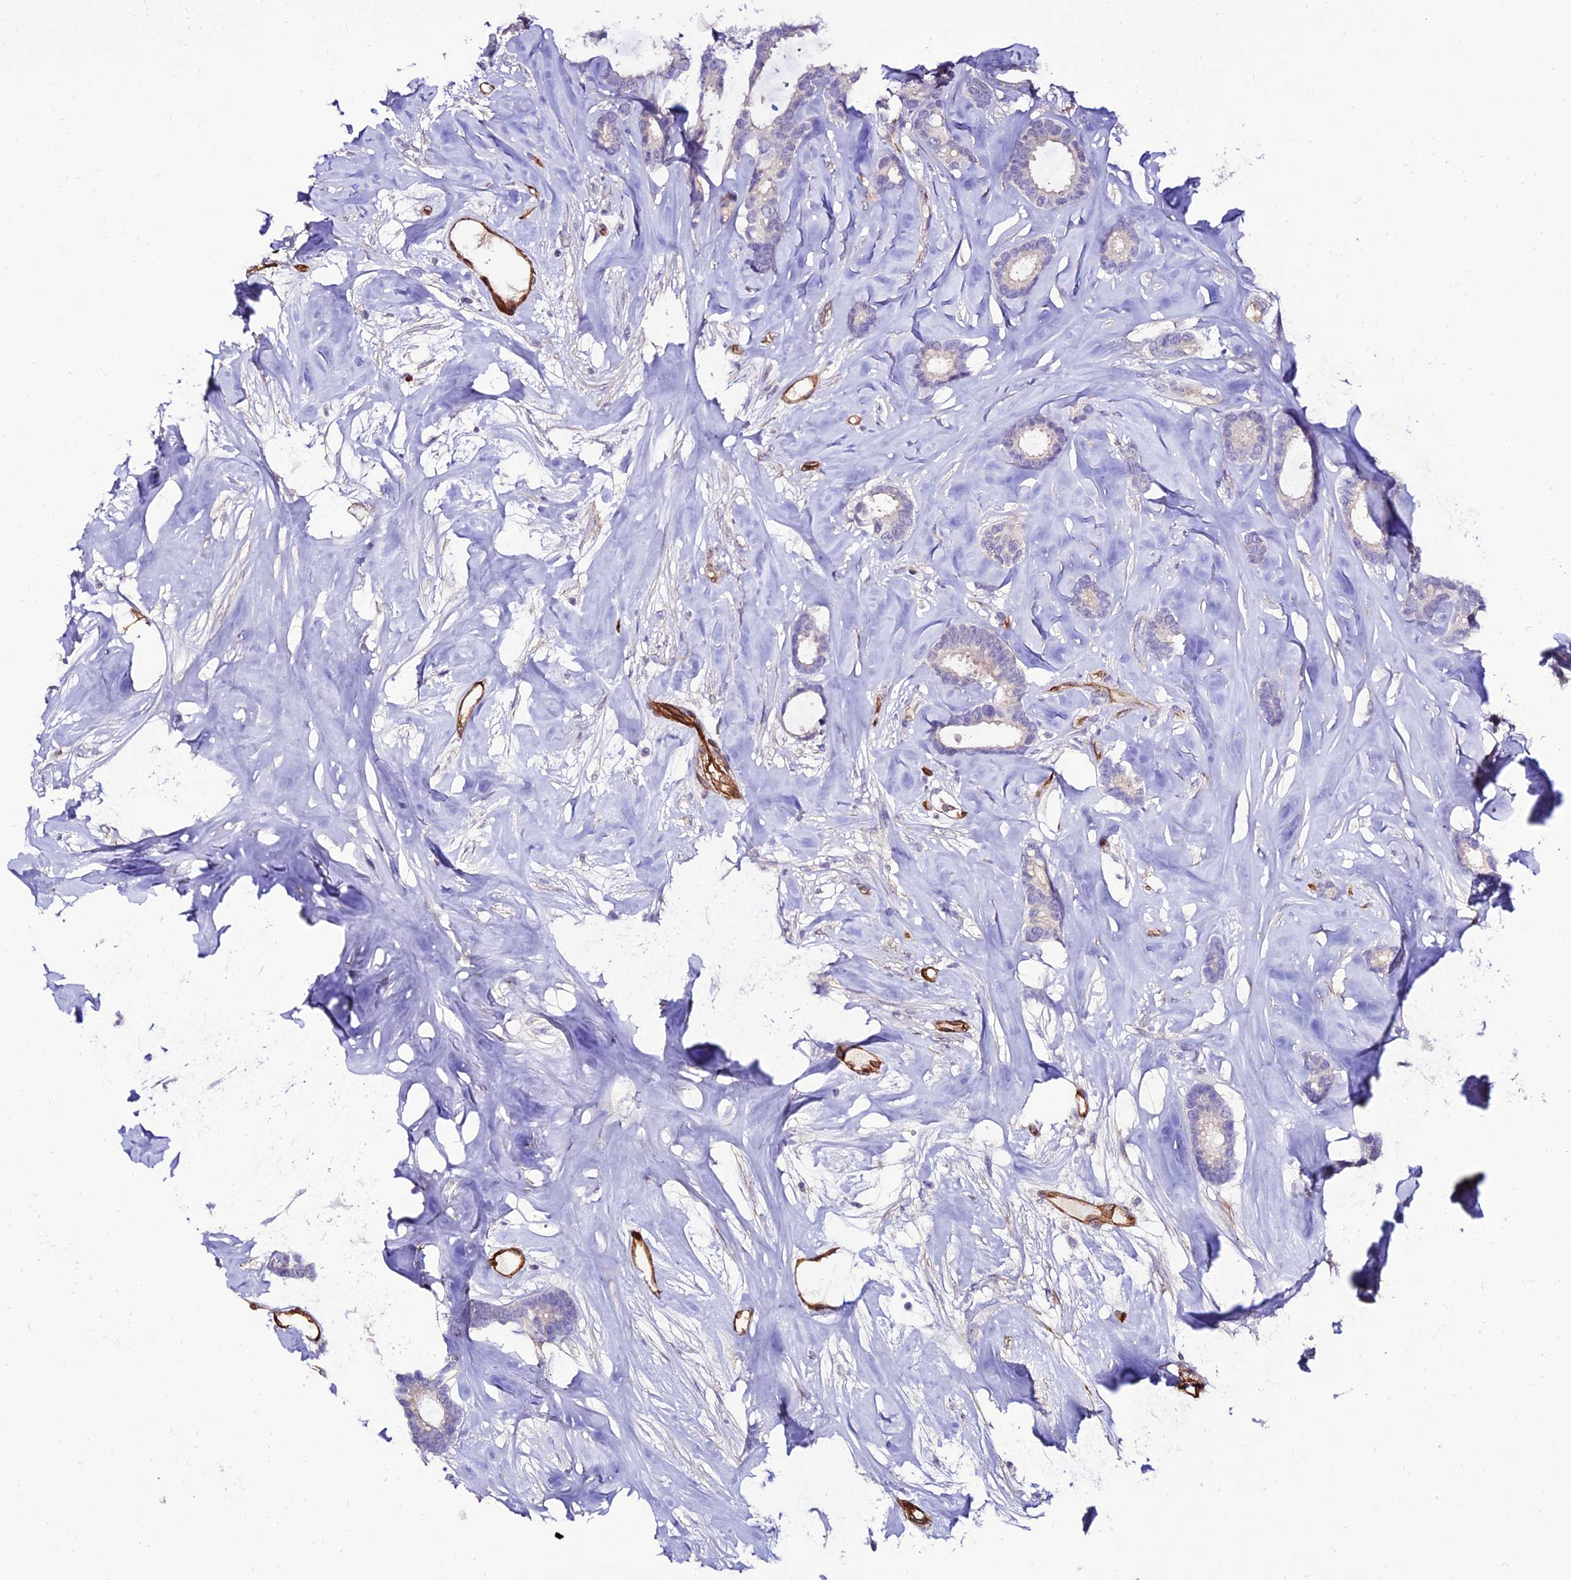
{"staining": {"intensity": "negative", "quantity": "none", "location": "none"}, "tissue": "breast cancer", "cell_type": "Tumor cells", "image_type": "cancer", "snomed": [{"axis": "morphology", "description": "Duct carcinoma"}, {"axis": "topography", "description": "Breast"}], "caption": "Immunohistochemistry of breast cancer (intraductal carcinoma) shows no staining in tumor cells.", "gene": "ALDH3B2", "patient": {"sex": "female", "age": 87}}